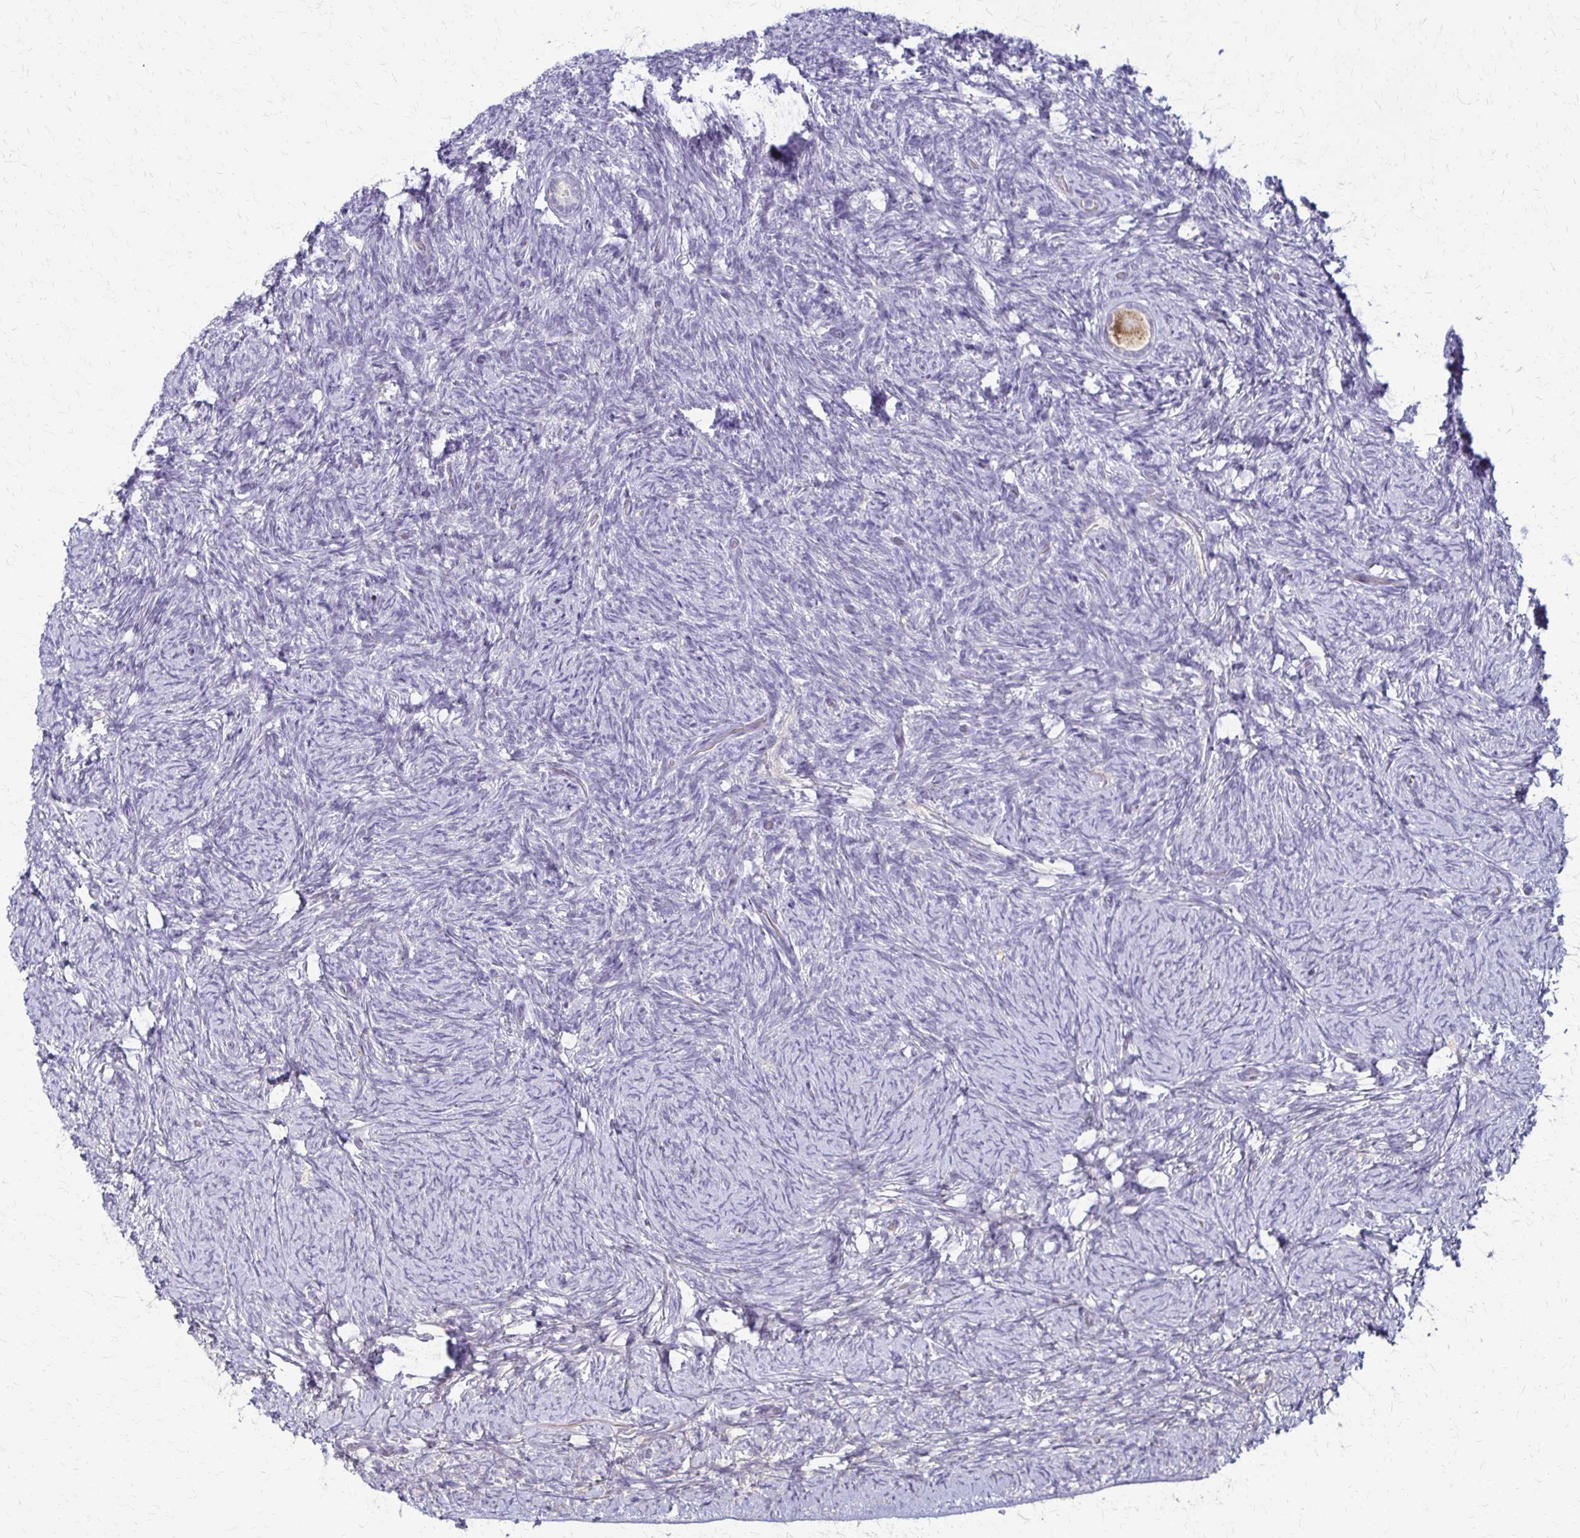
{"staining": {"intensity": "moderate", "quantity": ">75%", "location": "cytoplasmic/membranous"}, "tissue": "ovary", "cell_type": "Follicle cells", "image_type": "normal", "snomed": [{"axis": "morphology", "description": "Normal tissue, NOS"}, {"axis": "topography", "description": "Ovary"}], "caption": "Ovary stained for a protein (brown) demonstrates moderate cytoplasmic/membranous positive positivity in about >75% of follicle cells.", "gene": "RHOC", "patient": {"sex": "female", "age": 34}}